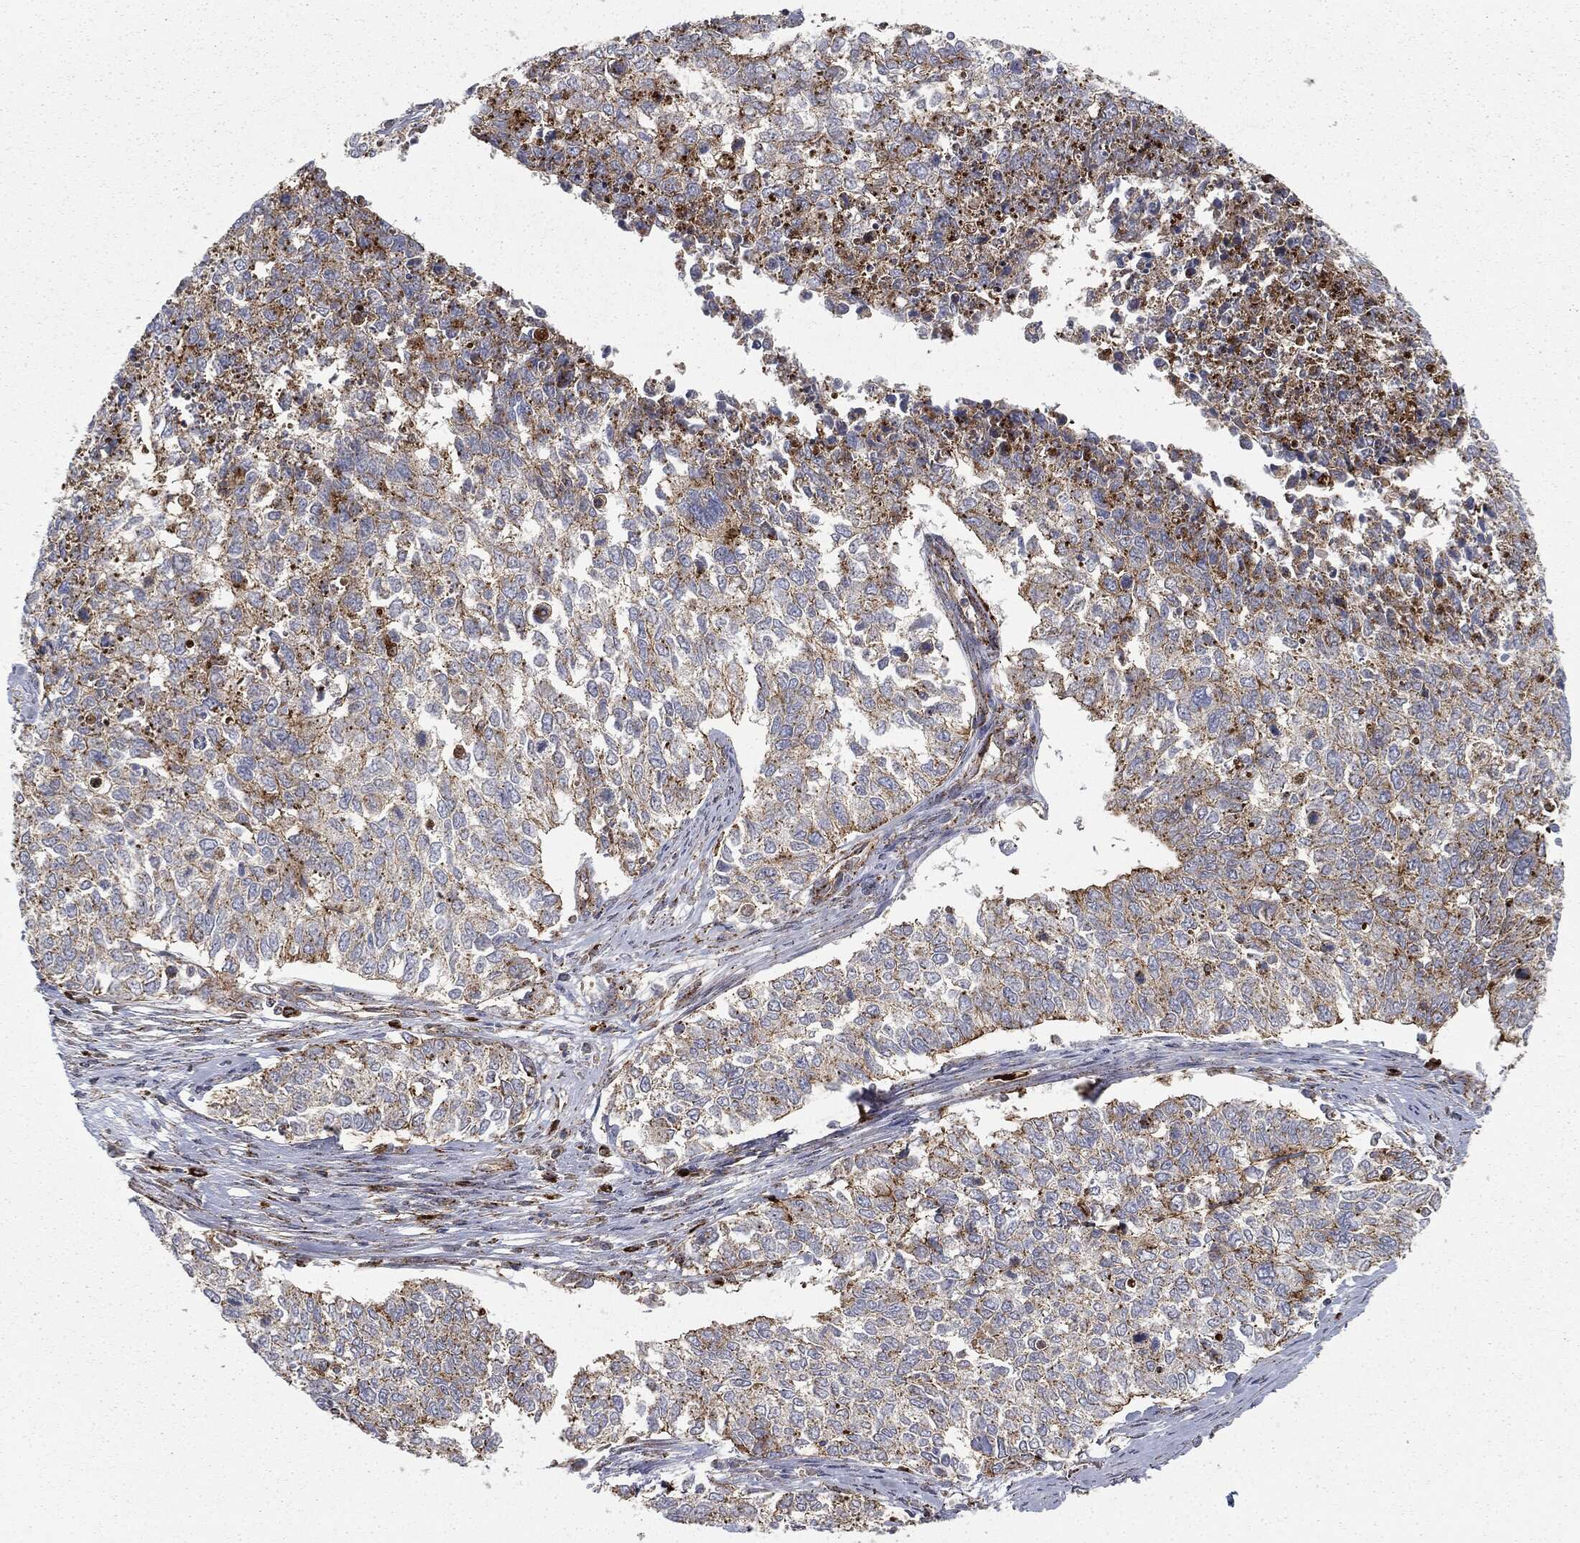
{"staining": {"intensity": "strong", "quantity": "<25%", "location": "cytoplasmic/membranous"}, "tissue": "cervical cancer", "cell_type": "Tumor cells", "image_type": "cancer", "snomed": [{"axis": "morphology", "description": "Adenocarcinoma, NOS"}, {"axis": "topography", "description": "Cervix"}], "caption": "Immunohistochemical staining of cervical cancer reveals medium levels of strong cytoplasmic/membranous positivity in approximately <25% of tumor cells.", "gene": "CTSA", "patient": {"sex": "female", "age": 63}}